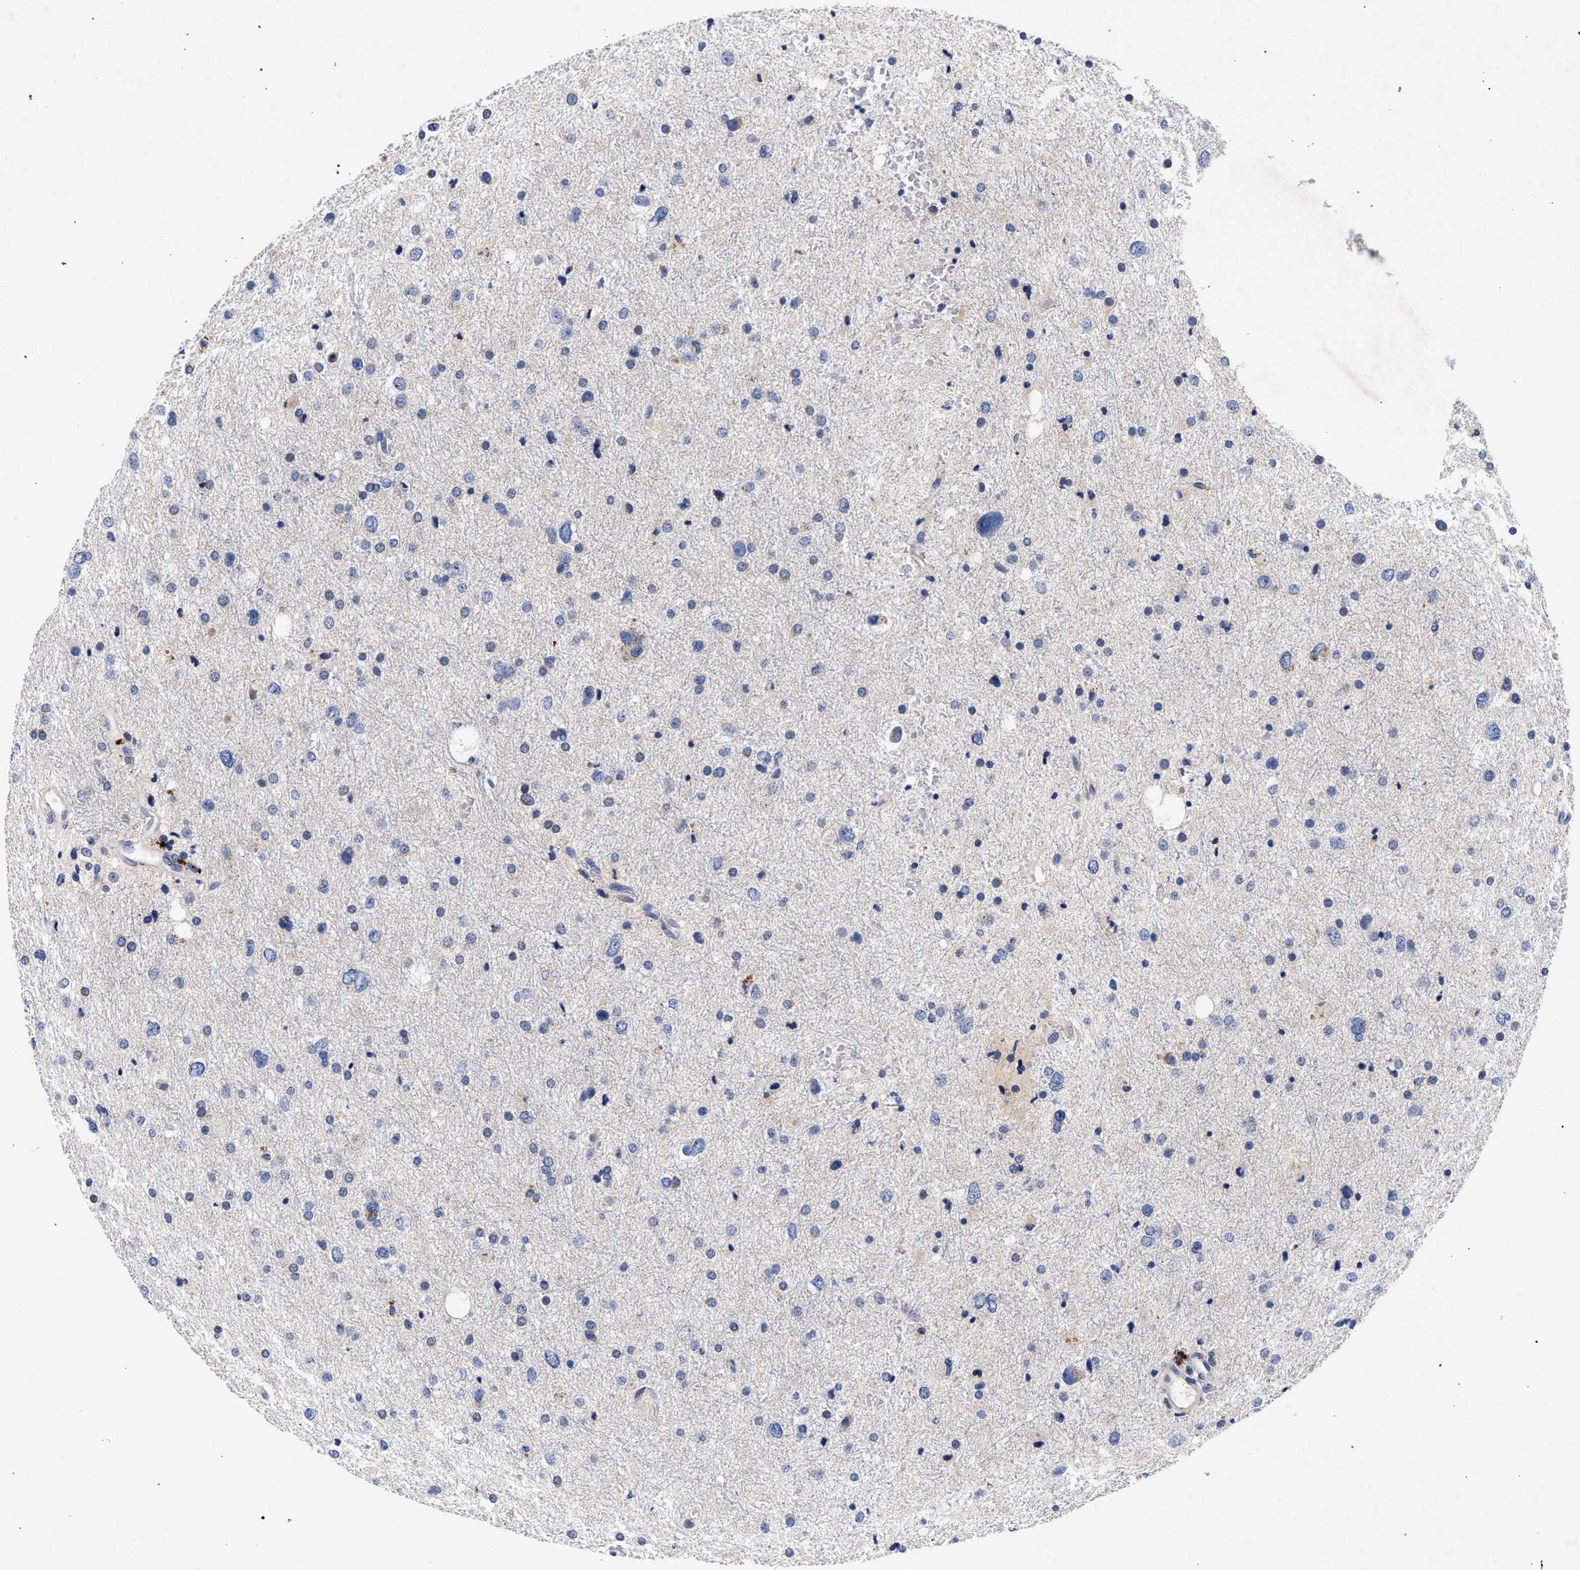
{"staining": {"intensity": "negative", "quantity": "none", "location": "none"}, "tissue": "glioma", "cell_type": "Tumor cells", "image_type": "cancer", "snomed": [{"axis": "morphology", "description": "Glioma, malignant, Low grade"}, {"axis": "topography", "description": "Brain"}], "caption": "This is a histopathology image of immunohistochemistry staining of glioma, which shows no positivity in tumor cells.", "gene": "HSD17B14", "patient": {"sex": "female", "age": 37}}